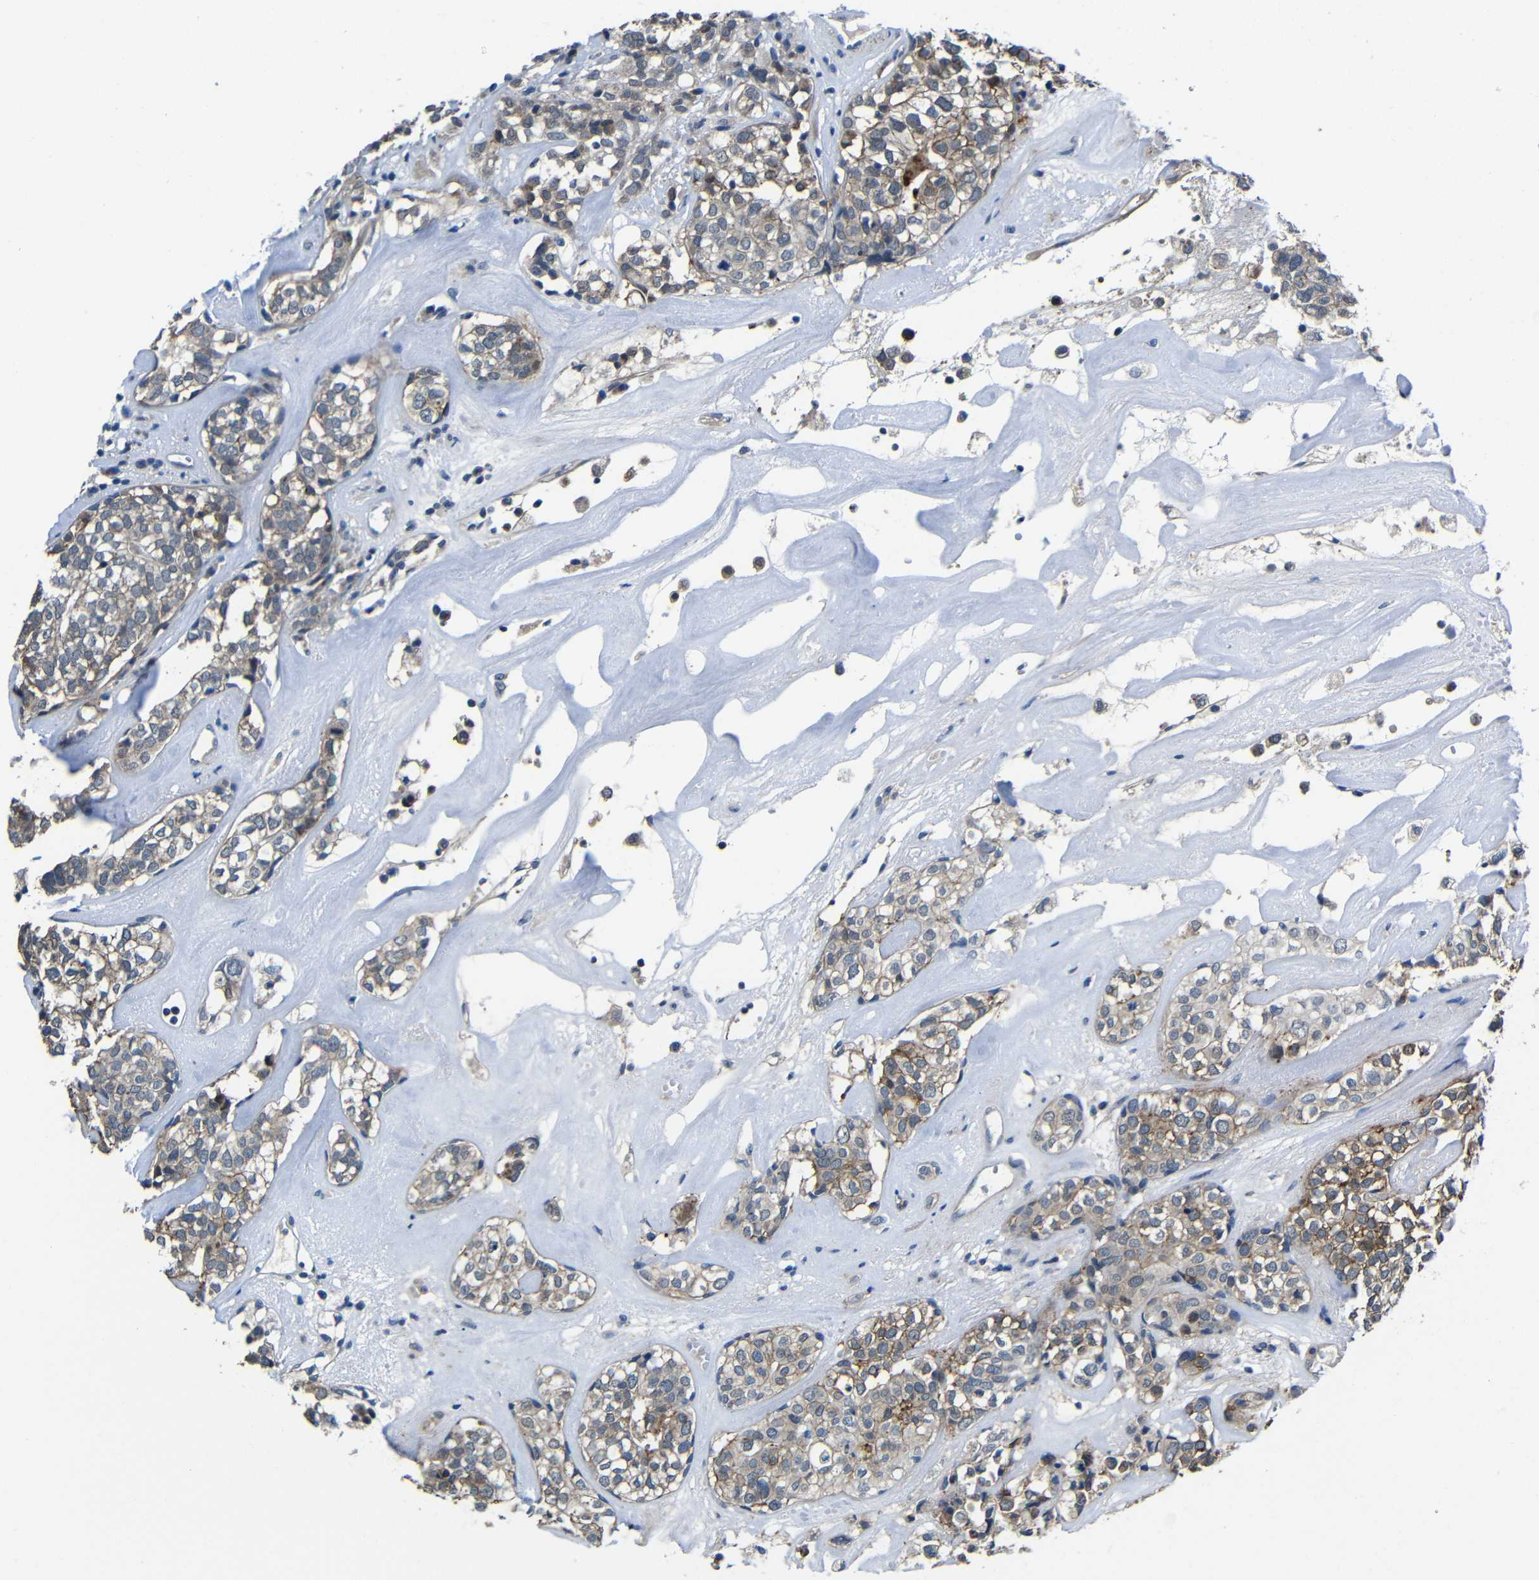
{"staining": {"intensity": "moderate", "quantity": "25%-75%", "location": "cytoplasmic/membranous"}, "tissue": "head and neck cancer", "cell_type": "Tumor cells", "image_type": "cancer", "snomed": [{"axis": "morphology", "description": "Adenocarcinoma, NOS"}, {"axis": "topography", "description": "Salivary gland"}, {"axis": "topography", "description": "Head-Neck"}], "caption": "Moderate cytoplasmic/membranous staining for a protein is appreciated in about 25%-75% of tumor cells of head and neck cancer using immunohistochemistry.", "gene": "ZNF90", "patient": {"sex": "female", "age": 65}}